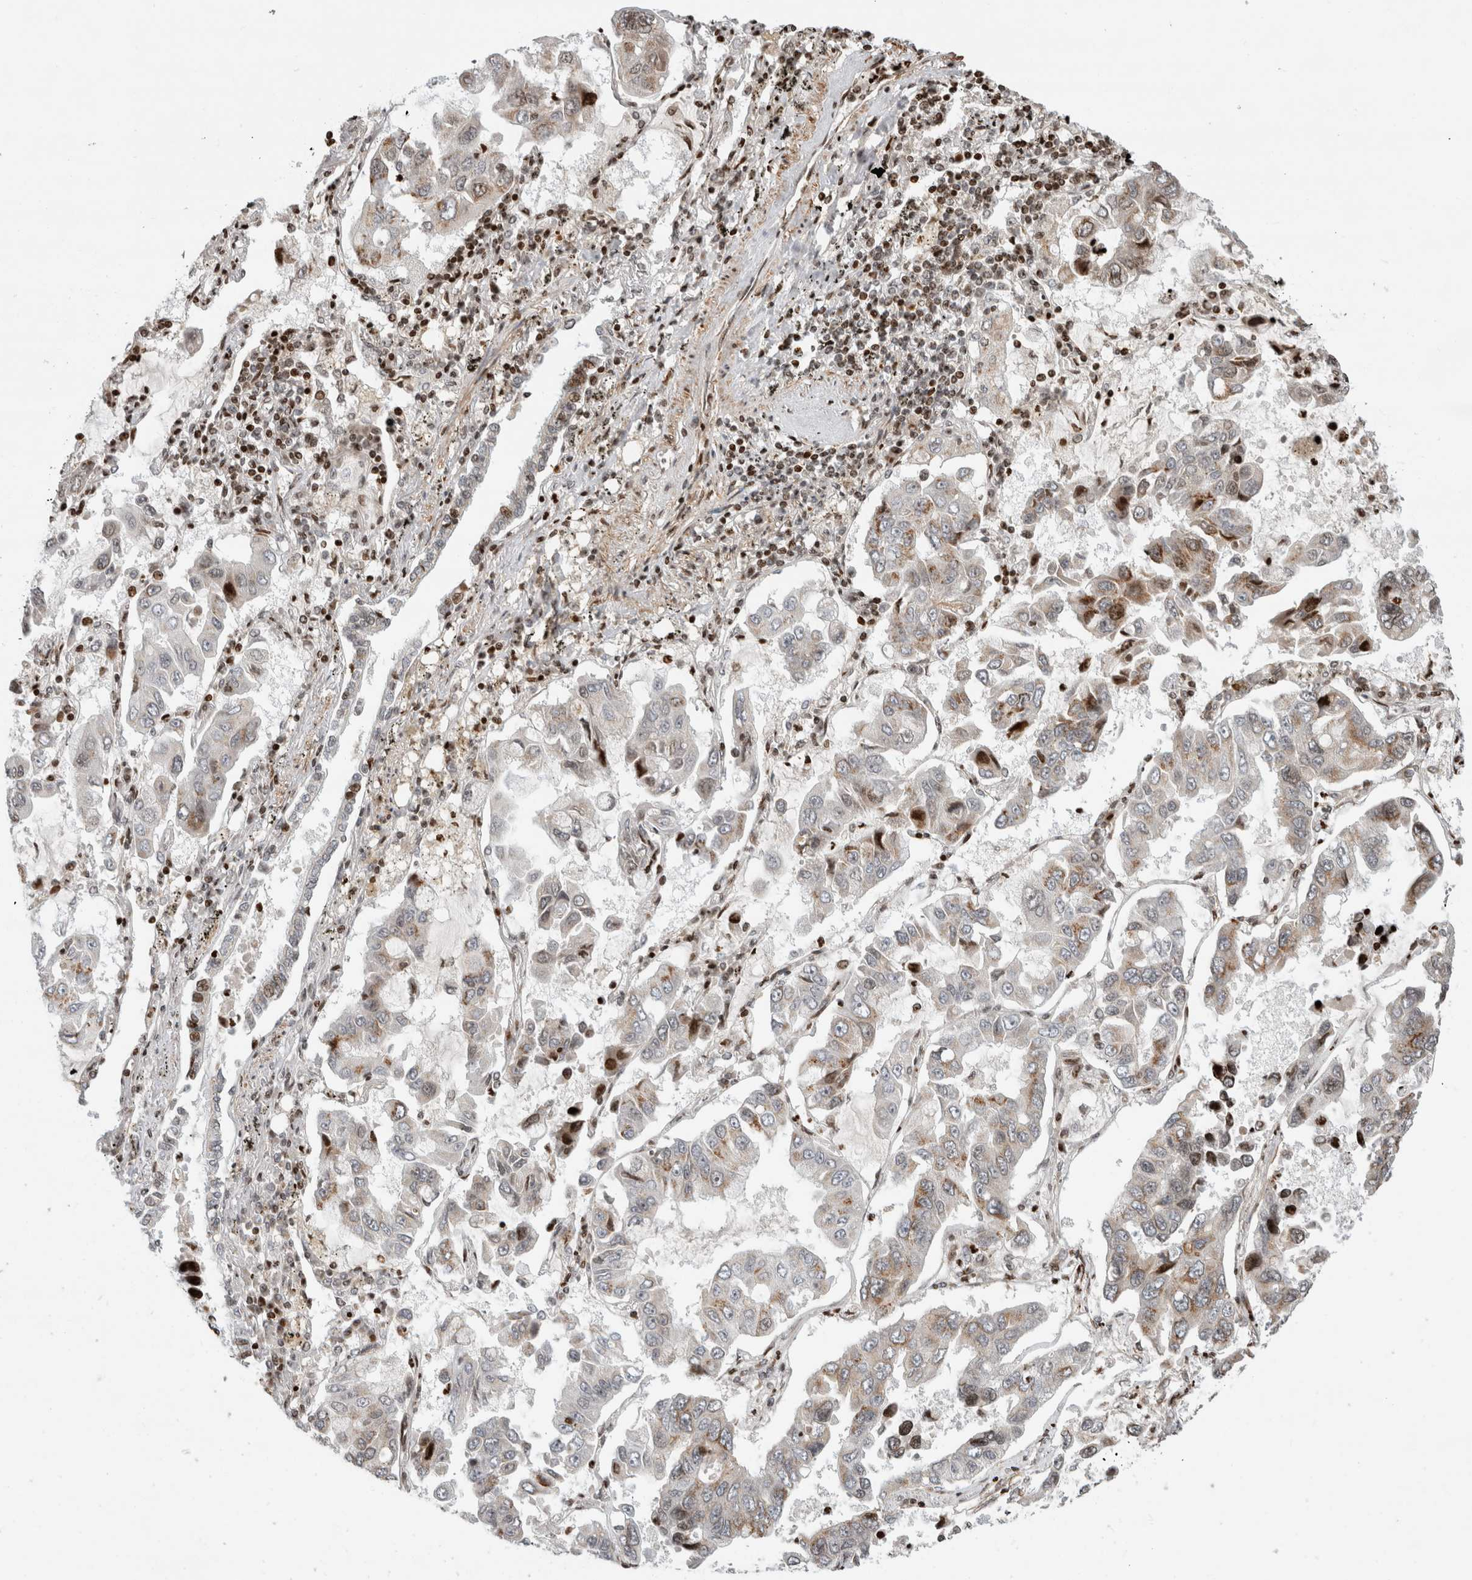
{"staining": {"intensity": "moderate", "quantity": "<25%", "location": "cytoplasmic/membranous,nuclear"}, "tissue": "lung cancer", "cell_type": "Tumor cells", "image_type": "cancer", "snomed": [{"axis": "morphology", "description": "Adenocarcinoma, NOS"}, {"axis": "topography", "description": "Lung"}], "caption": "Lung cancer stained with DAB immunohistochemistry (IHC) demonstrates low levels of moderate cytoplasmic/membranous and nuclear expression in about <25% of tumor cells. The staining was performed using DAB, with brown indicating positive protein expression. Nuclei are stained blue with hematoxylin.", "gene": "GINS4", "patient": {"sex": "male", "age": 64}}